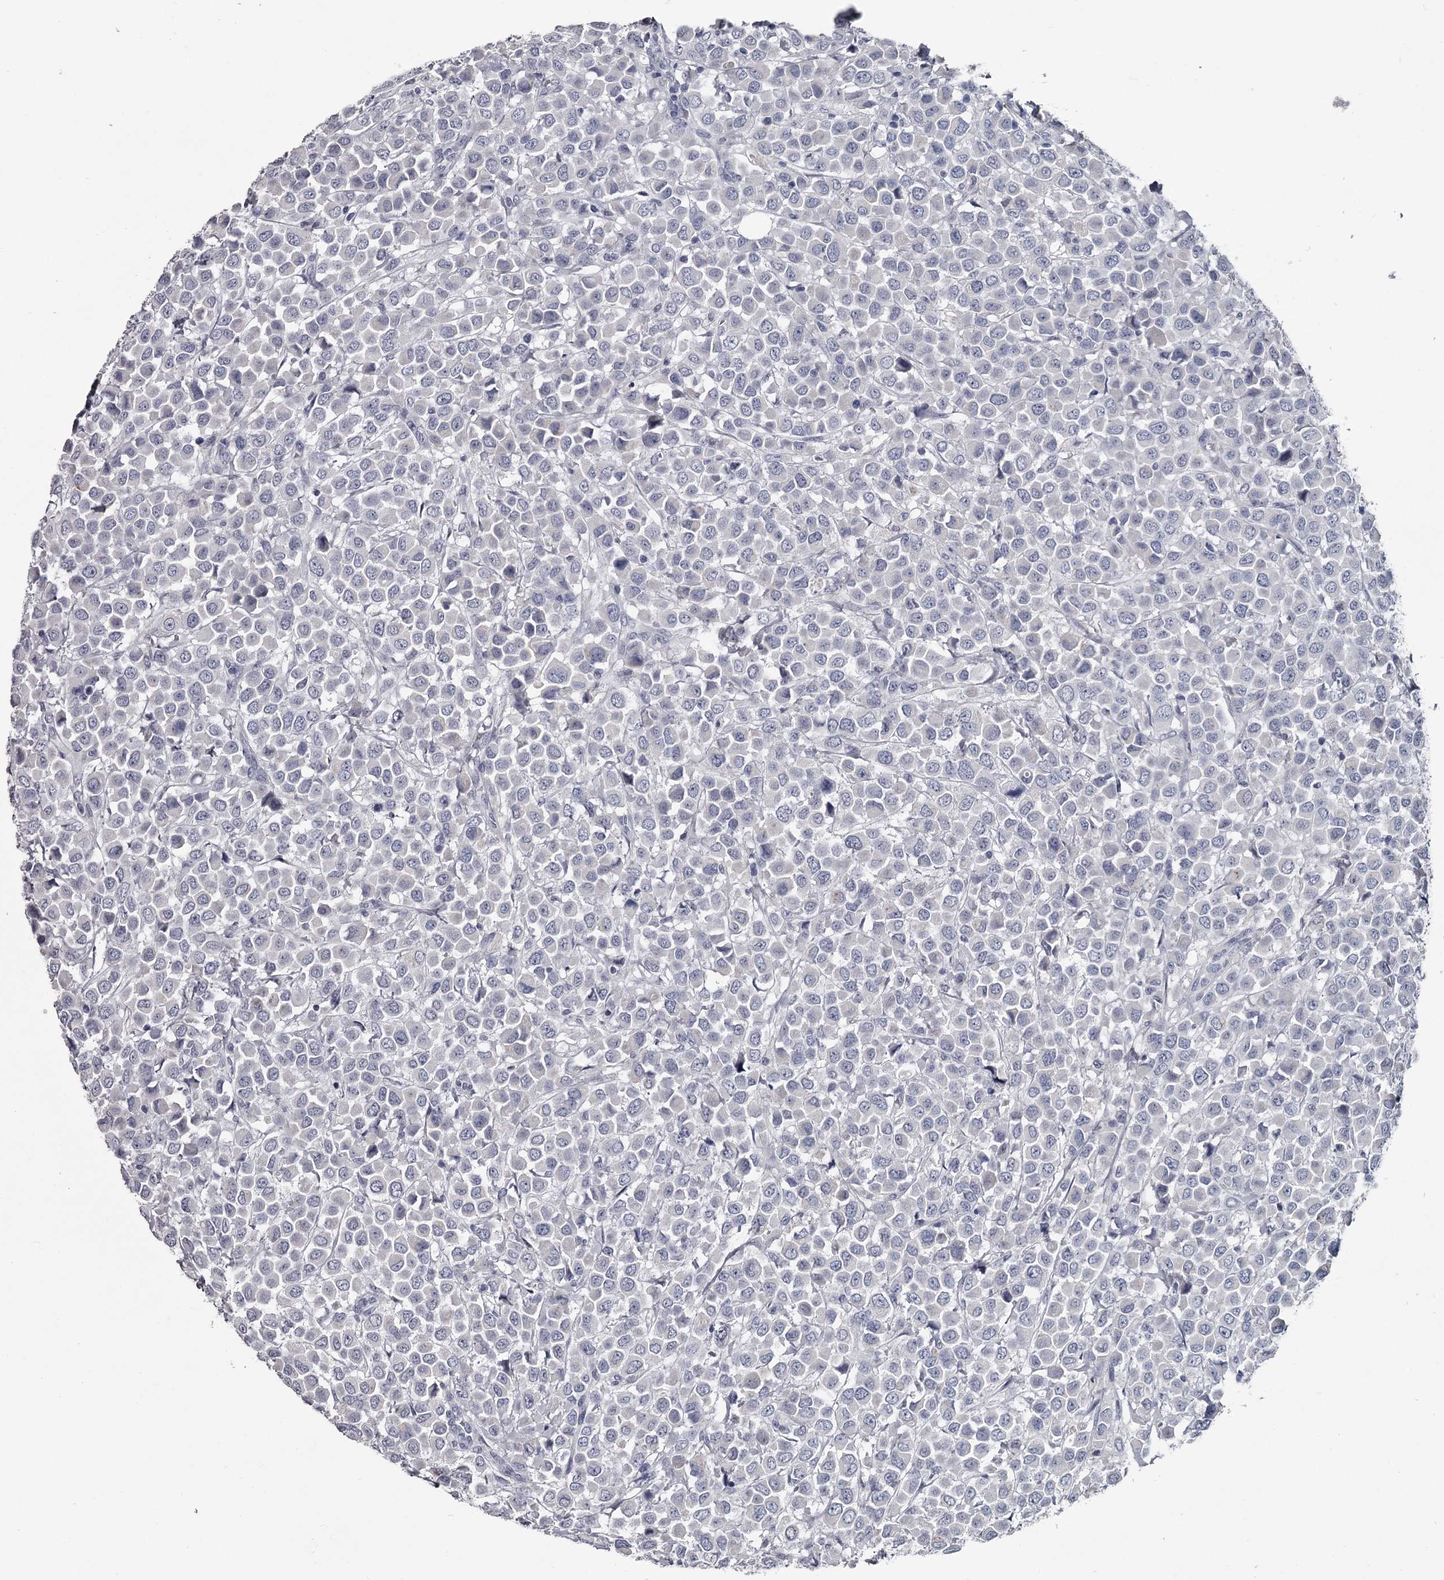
{"staining": {"intensity": "negative", "quantity": "none", "location": "none"}, "tissue": "breast cancer", "cell_type": "Tumor cells", "image_type": "cancer", "snomed": [{"axis": "morphology", "description": "Duct carcinoma"}, {"axis": "topography", "description": "Breast"}], "caption": "Human breast intraductal carcinoma stained for a protein using IHC displays no expression in tumor cells.", "gene": "DAO", "patient": {"sex": "female", "age": 61}}